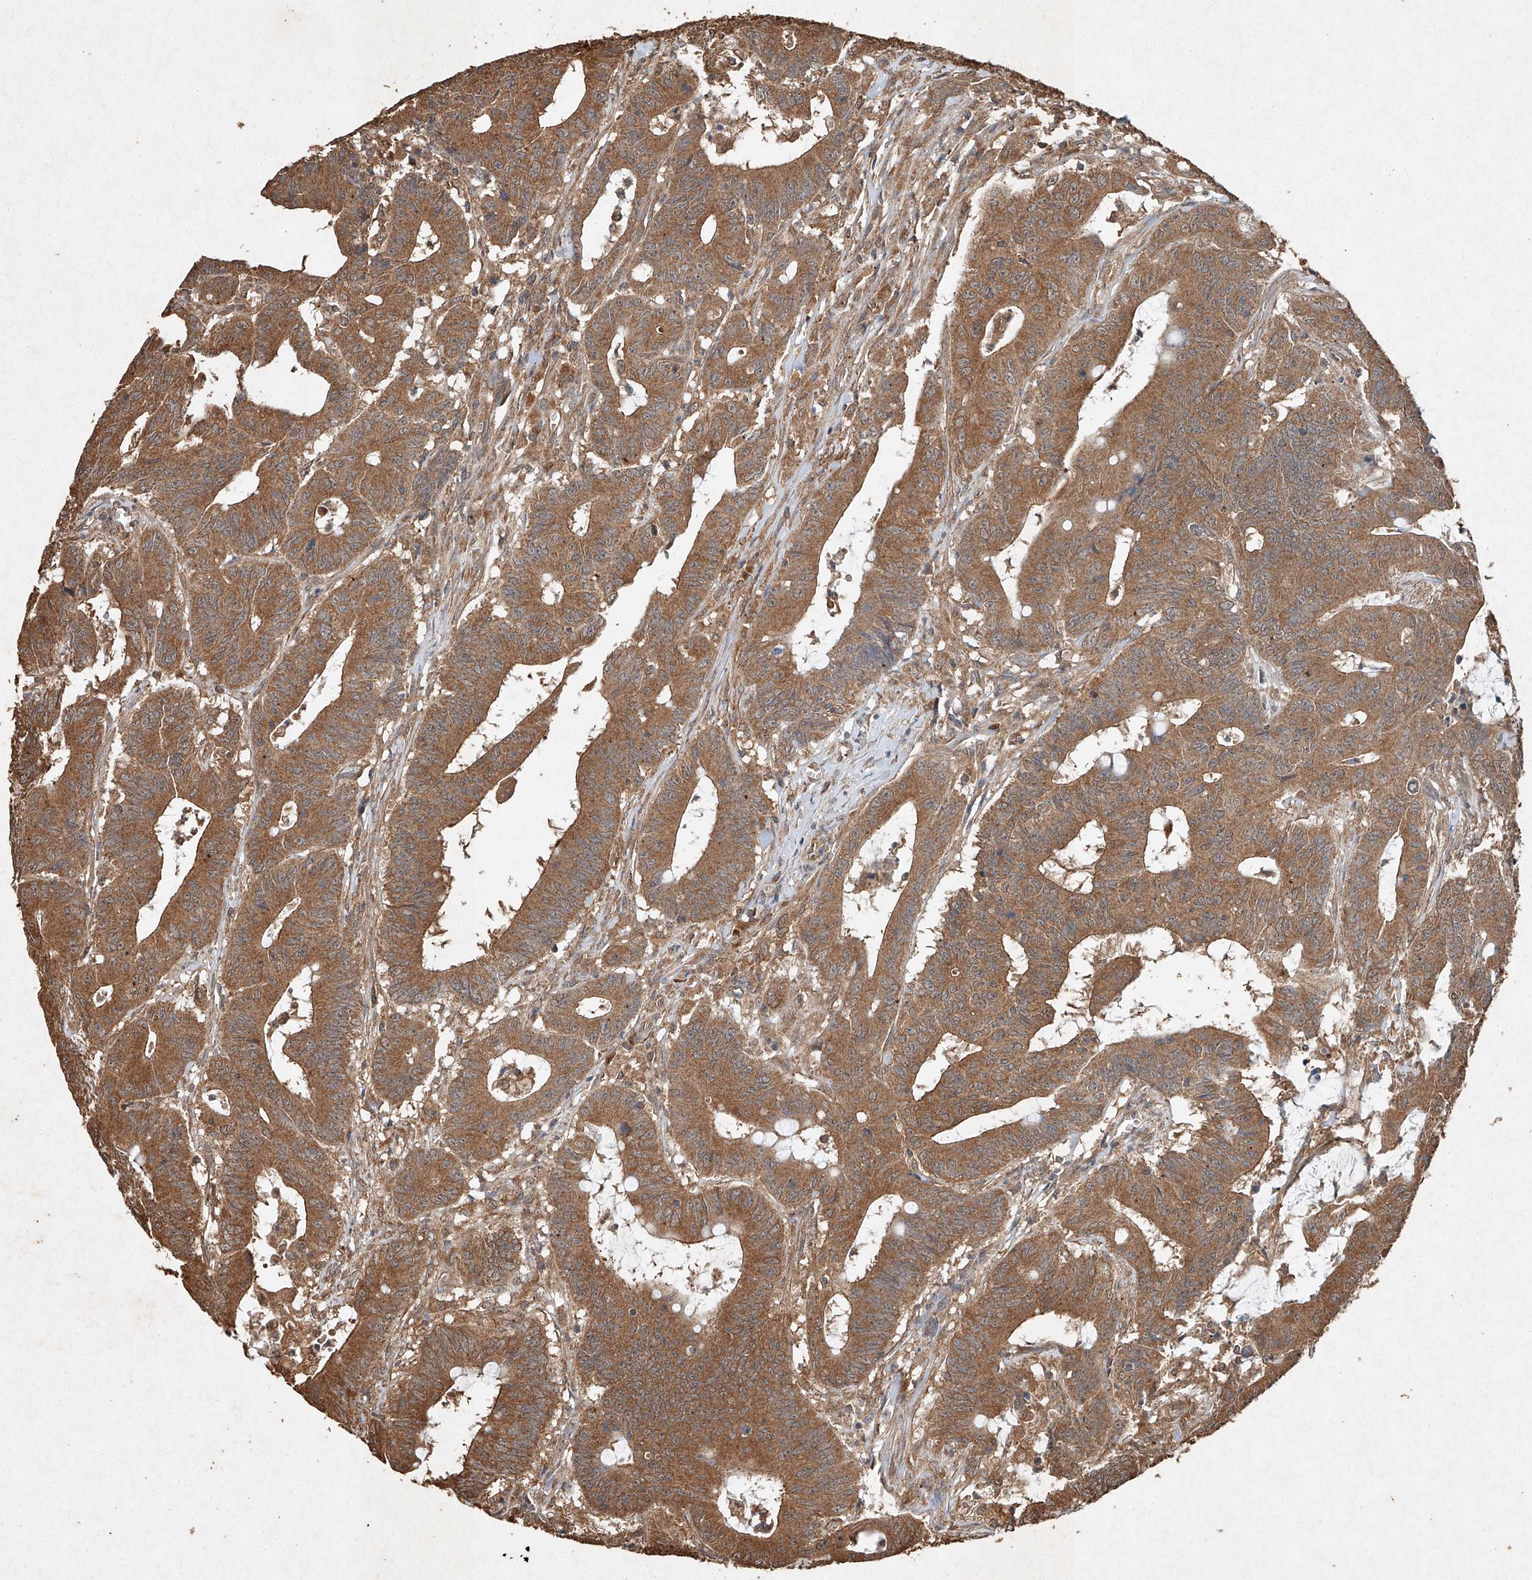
{"staining": {"intensity": "moderate", "quantity": ">75%", "location": "cytoplasmic/membranous"}, "tissue": "colorectal cancer", "cell_type": "Tumor cells", "image_type": "cancer", "snomed": [{"axis": "morphology", "description": "Adenocarcinoma, NOS"}, {"axis": "topography", "description": "Colon"}], "caption": "Moderate cytoplasmic/membranous protein expression is appreciated in about >75% of tumor cells in colorectal adenocarcinoma.", "gene": "STK3", "patient": {"sex": "male", "age": 45}}